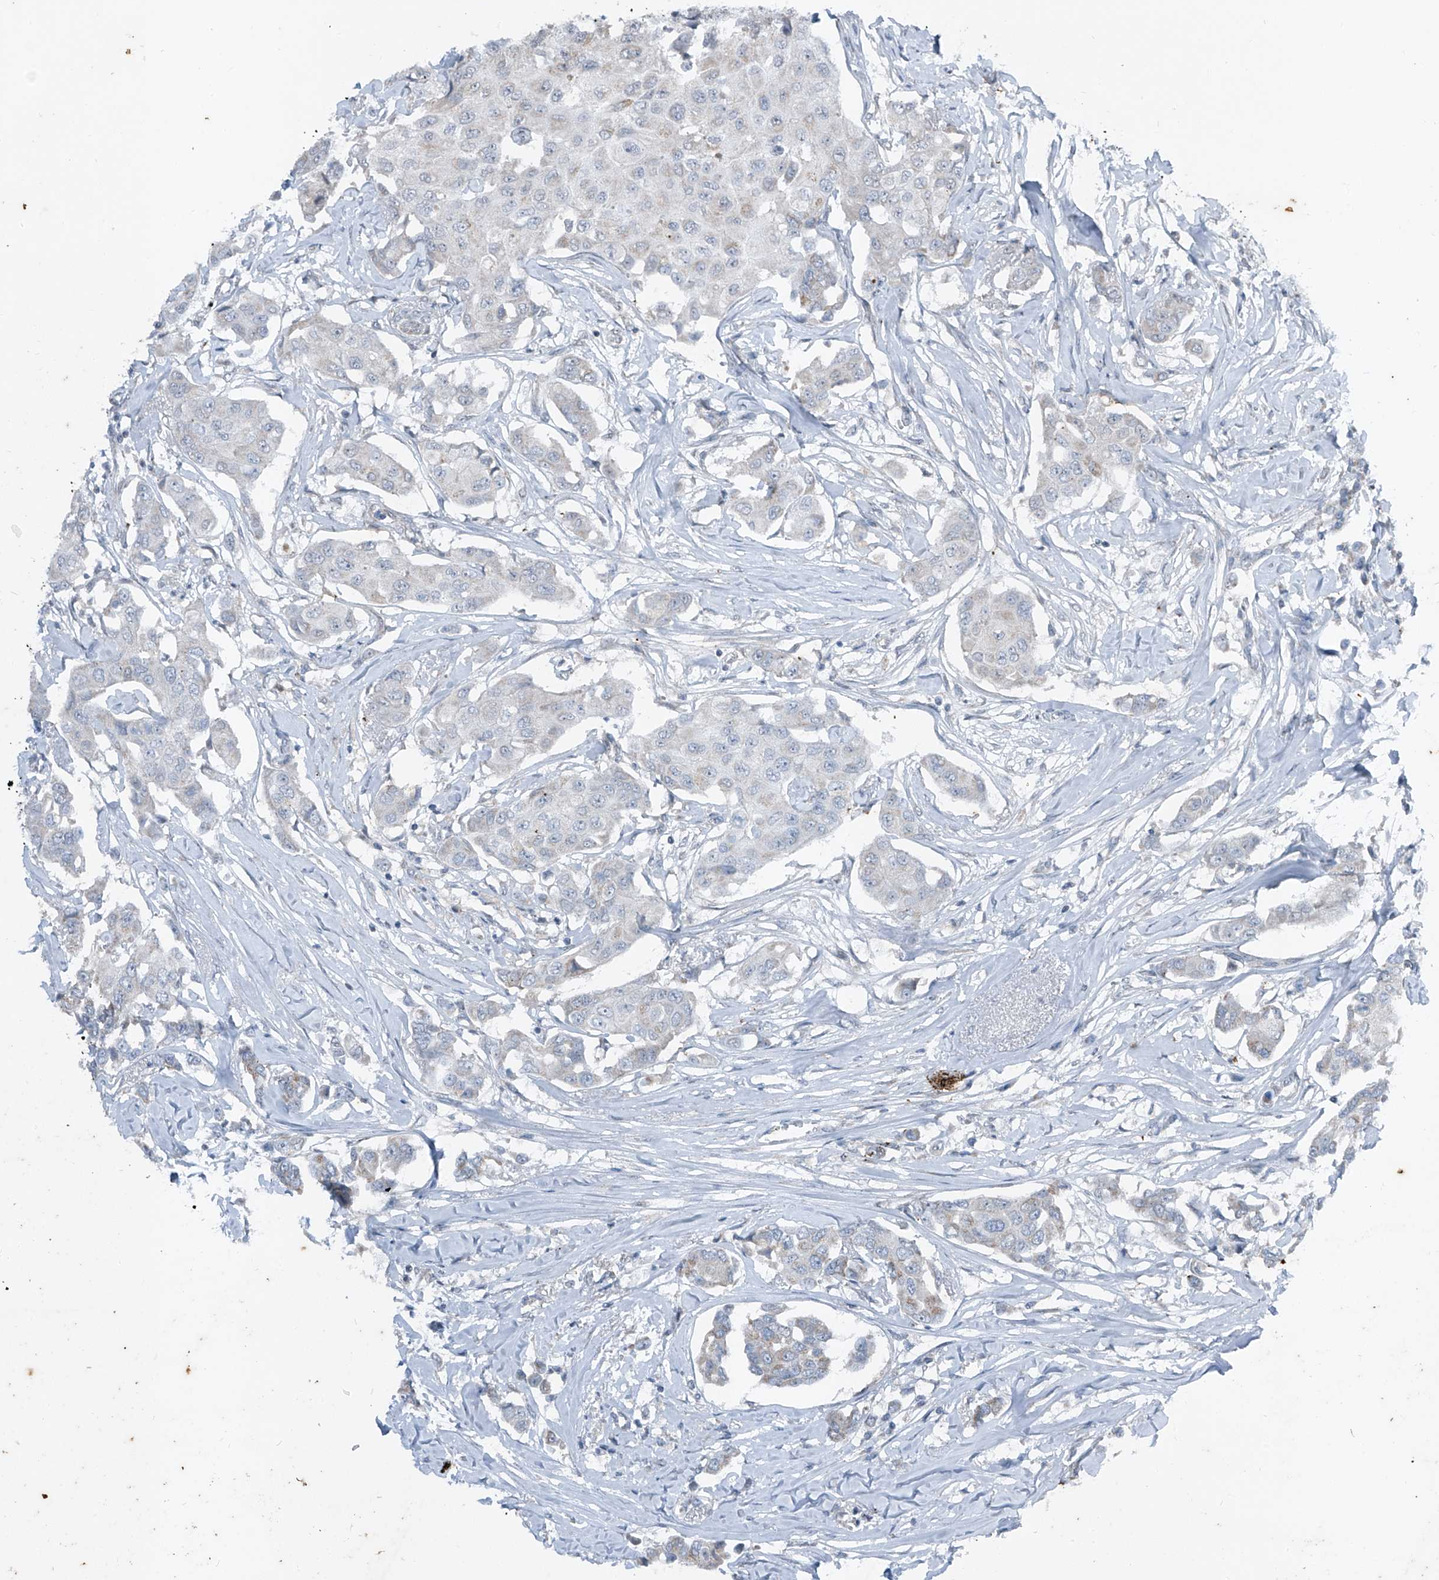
{"staining": {"intensity": "negative", "quantity": "none", "location": "none"}, "tissue": "breast cancer", "cell_type": "Tumor cells", "image_type": "cancer", "snomed": [{"axis": "morphology", "description": "Duct carcinoma"}, {"axis": "topography", "description": "Breast"}], "caption": "This is an immunohistochemistry photomicrograph of breast cancer (invasive ductal carcinoma). There is no expression in tumor cells.", "gene": "DYRK1B", "patient": {"sex": "female", "age": 80}}